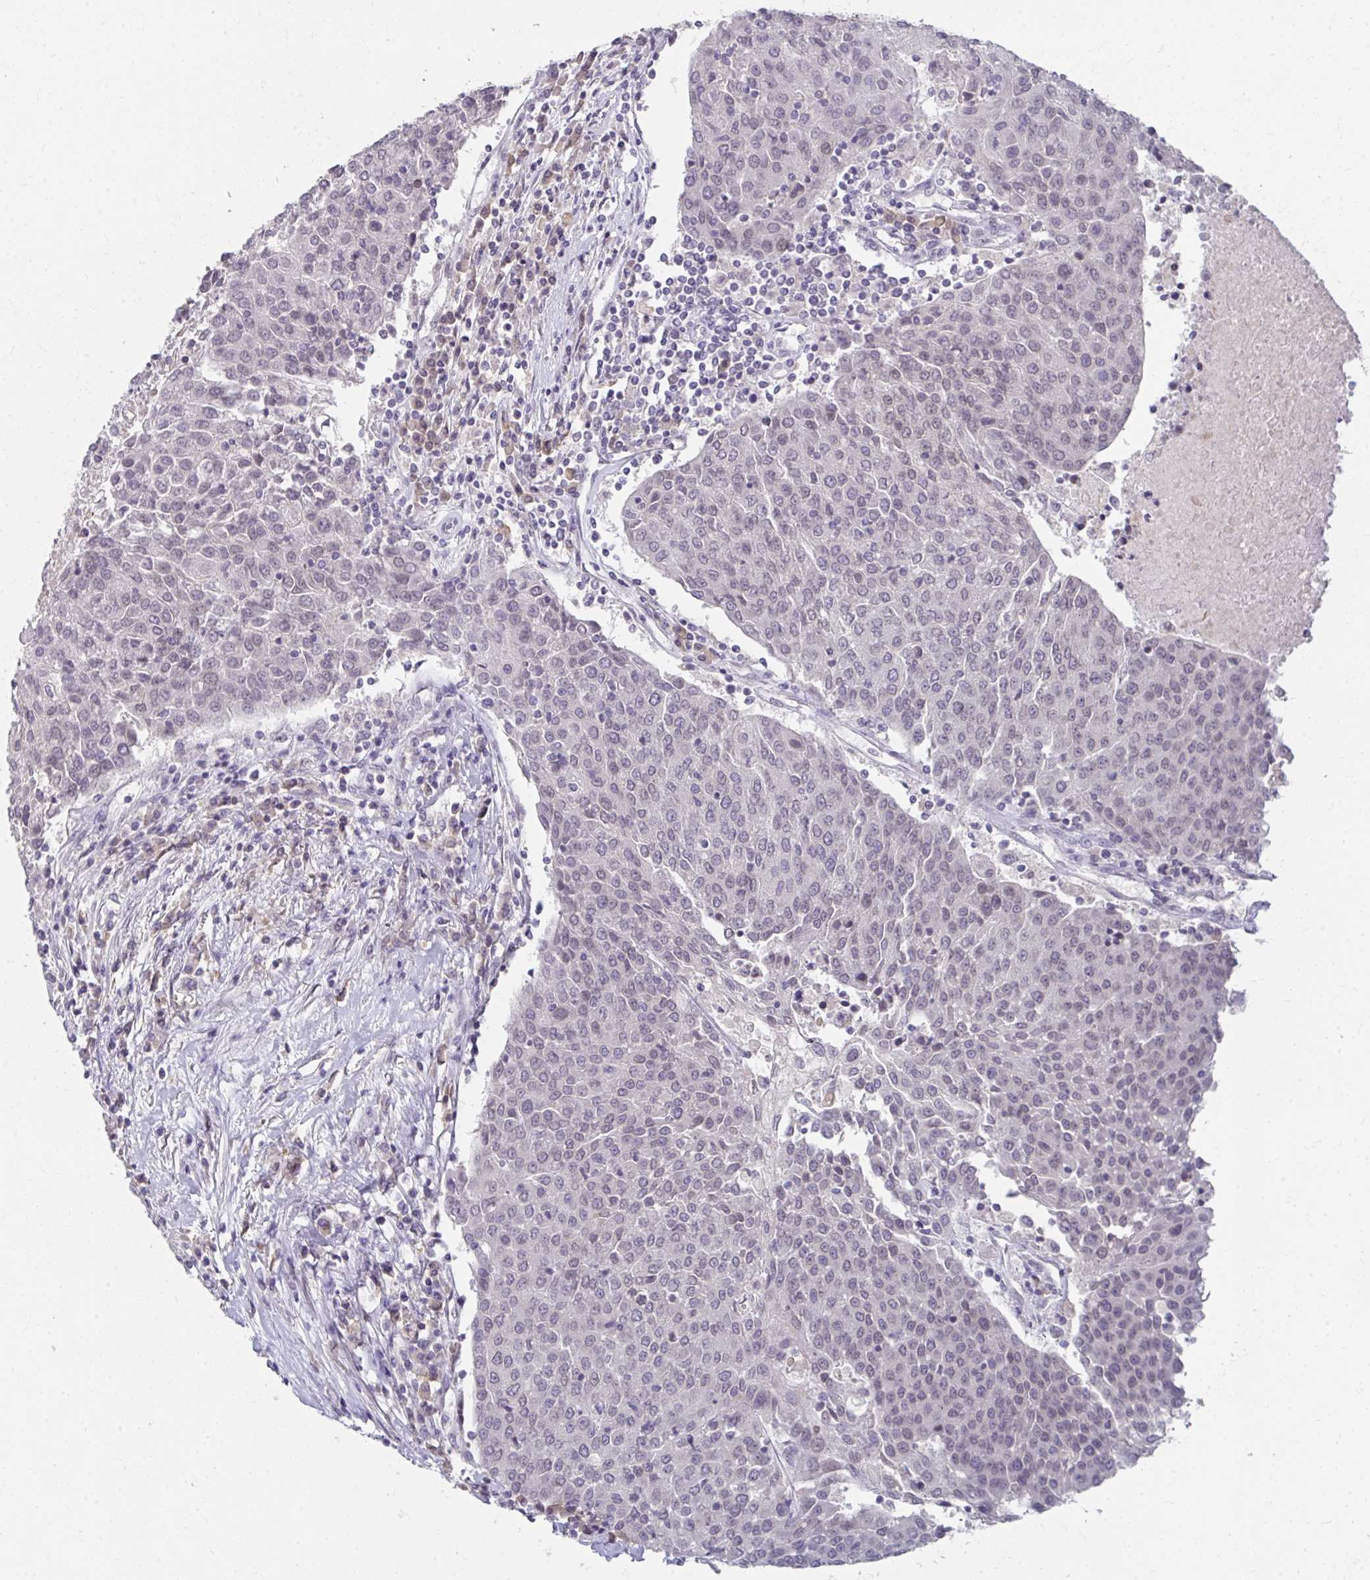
{"staining": {"intensity": "negative", "quantity": "none", "location": "none"}, "tissue": "urothelial cancer", "cell_type": "Tumor cells", "image_type": "cancer", "snomed": [{"axis": "morphology", "description": "Urothelial carcinoma, High grade"}, {"axis": "topography", "description": "Urinary bladder"}], "caption": "Tumor cells show no significant staining in high-grade urothelial carcinoma. (IHC, brightfield microscopy, high magnification).", "gene": "NUP133", "patient": {"sex": "female", "age": 85}}